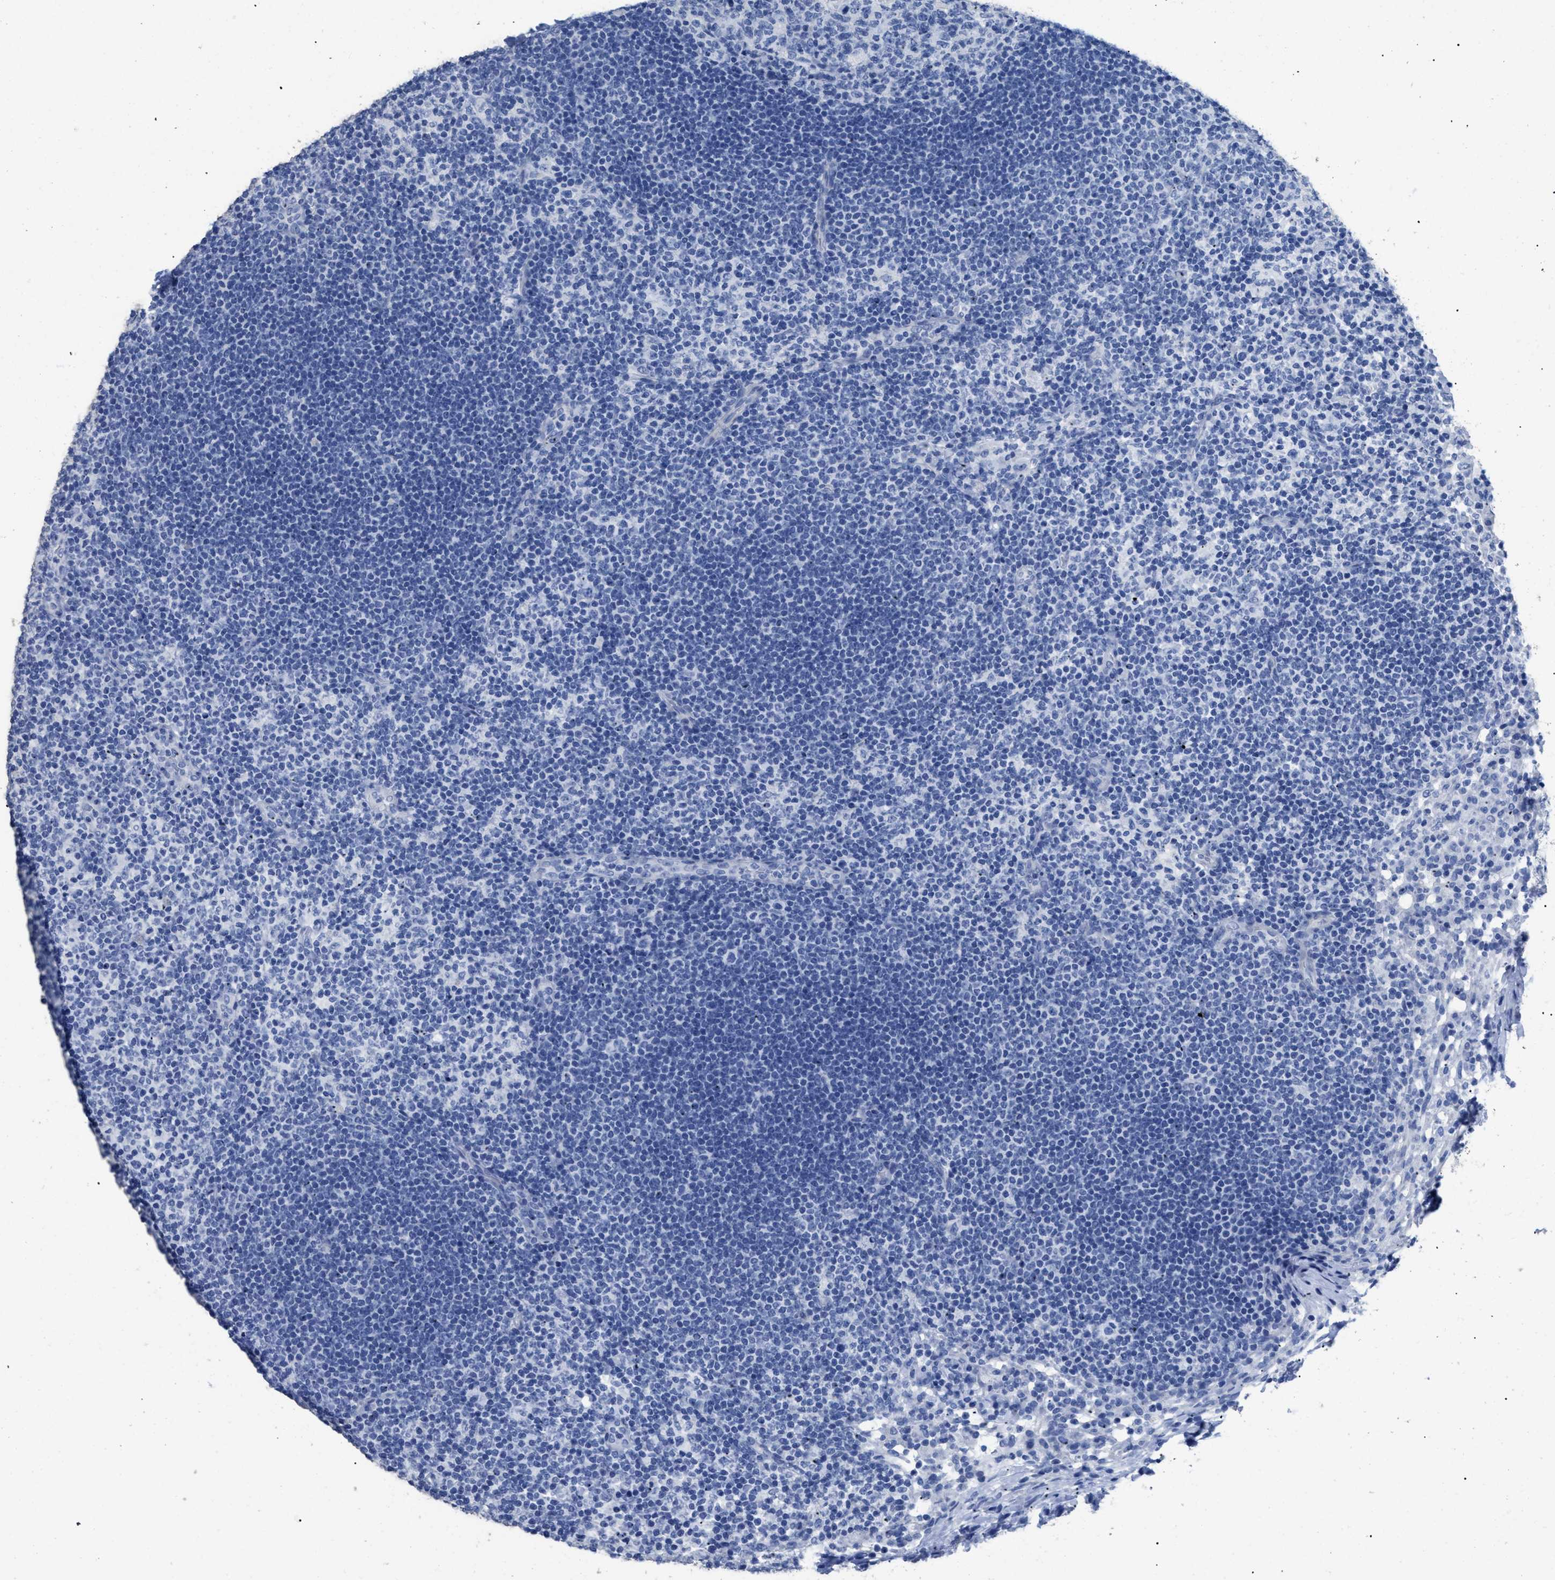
{"staining": {"intensity": "negative", "quantity": "none", "location": "none"}, "tissue": "lymph node", "cell_type": "Germinal center cells", "image_type": "normal", "snomed": [{"axis": "morphology", "description": "Normal tissue, NOS"}, {"axis": "morphology", "description": "Carcinoid, malignant, NOS"}, {"axis": "topography", "description": "Lymph node"}], "caption": "An image of human lymph node is negative for staining in germinal center cells. (Immunohistochemistry, brightfield microscopy, high magnification).", "gene": "DLC1", "patient": {"sex": "male", "age": 47}}